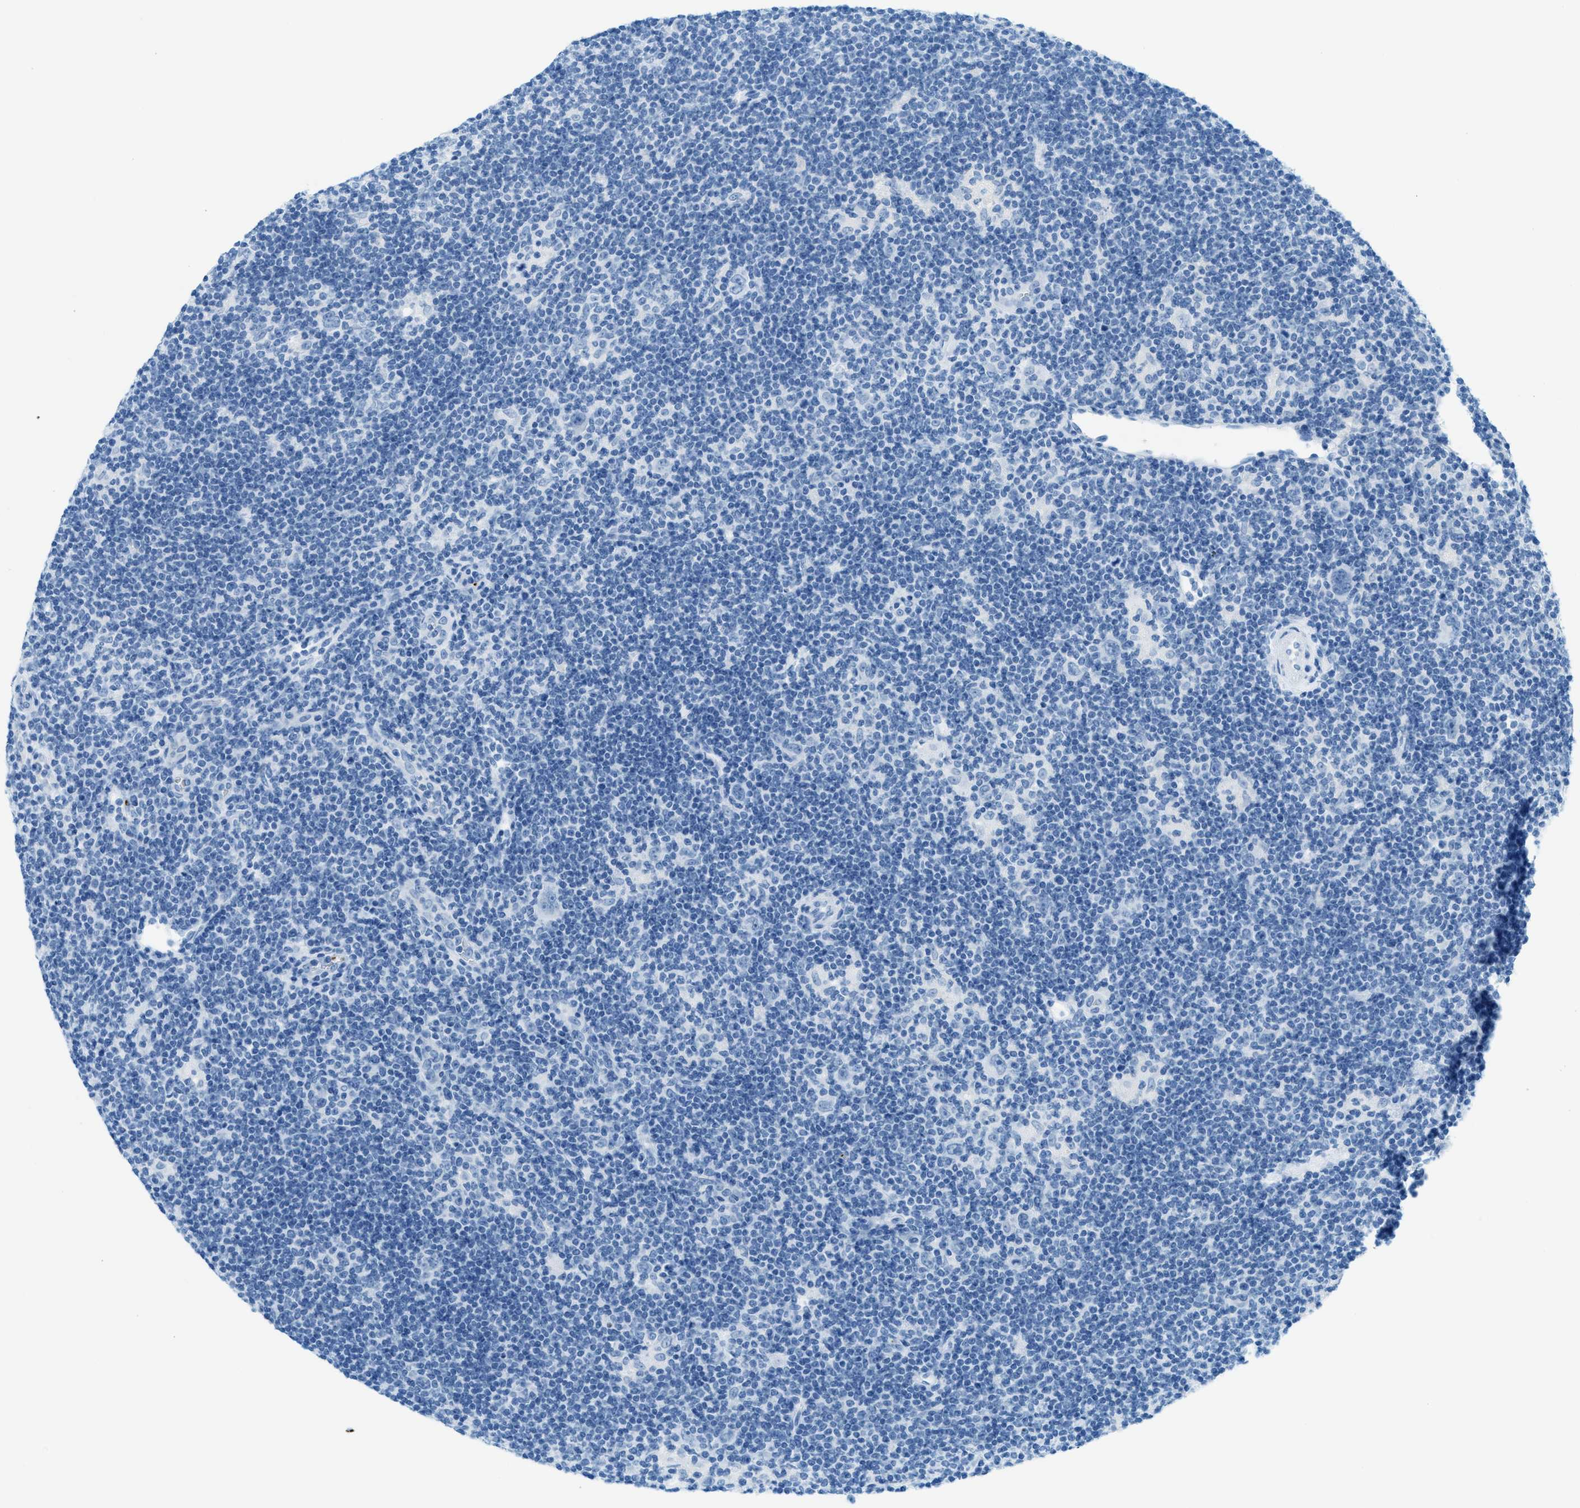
{"staining": {"intensity": "negative", "quantity": "none", "location": "none"}, "tissue": "lymphoma", "cell_type": "Tumor cells", "image_type": "cancer", "snomed": [{"axis": "morphology", "description": "Hodgkin's disease, NOS"}, {"axis": "topography", "description": "Lymph node"}], "caption": "DAB immunohistochemical staining of human Hodgkin's disease exhibits no significant positivity in tumor cells.", "gene": "PPBP", "patient": {"sex": "female", "age": 57}}